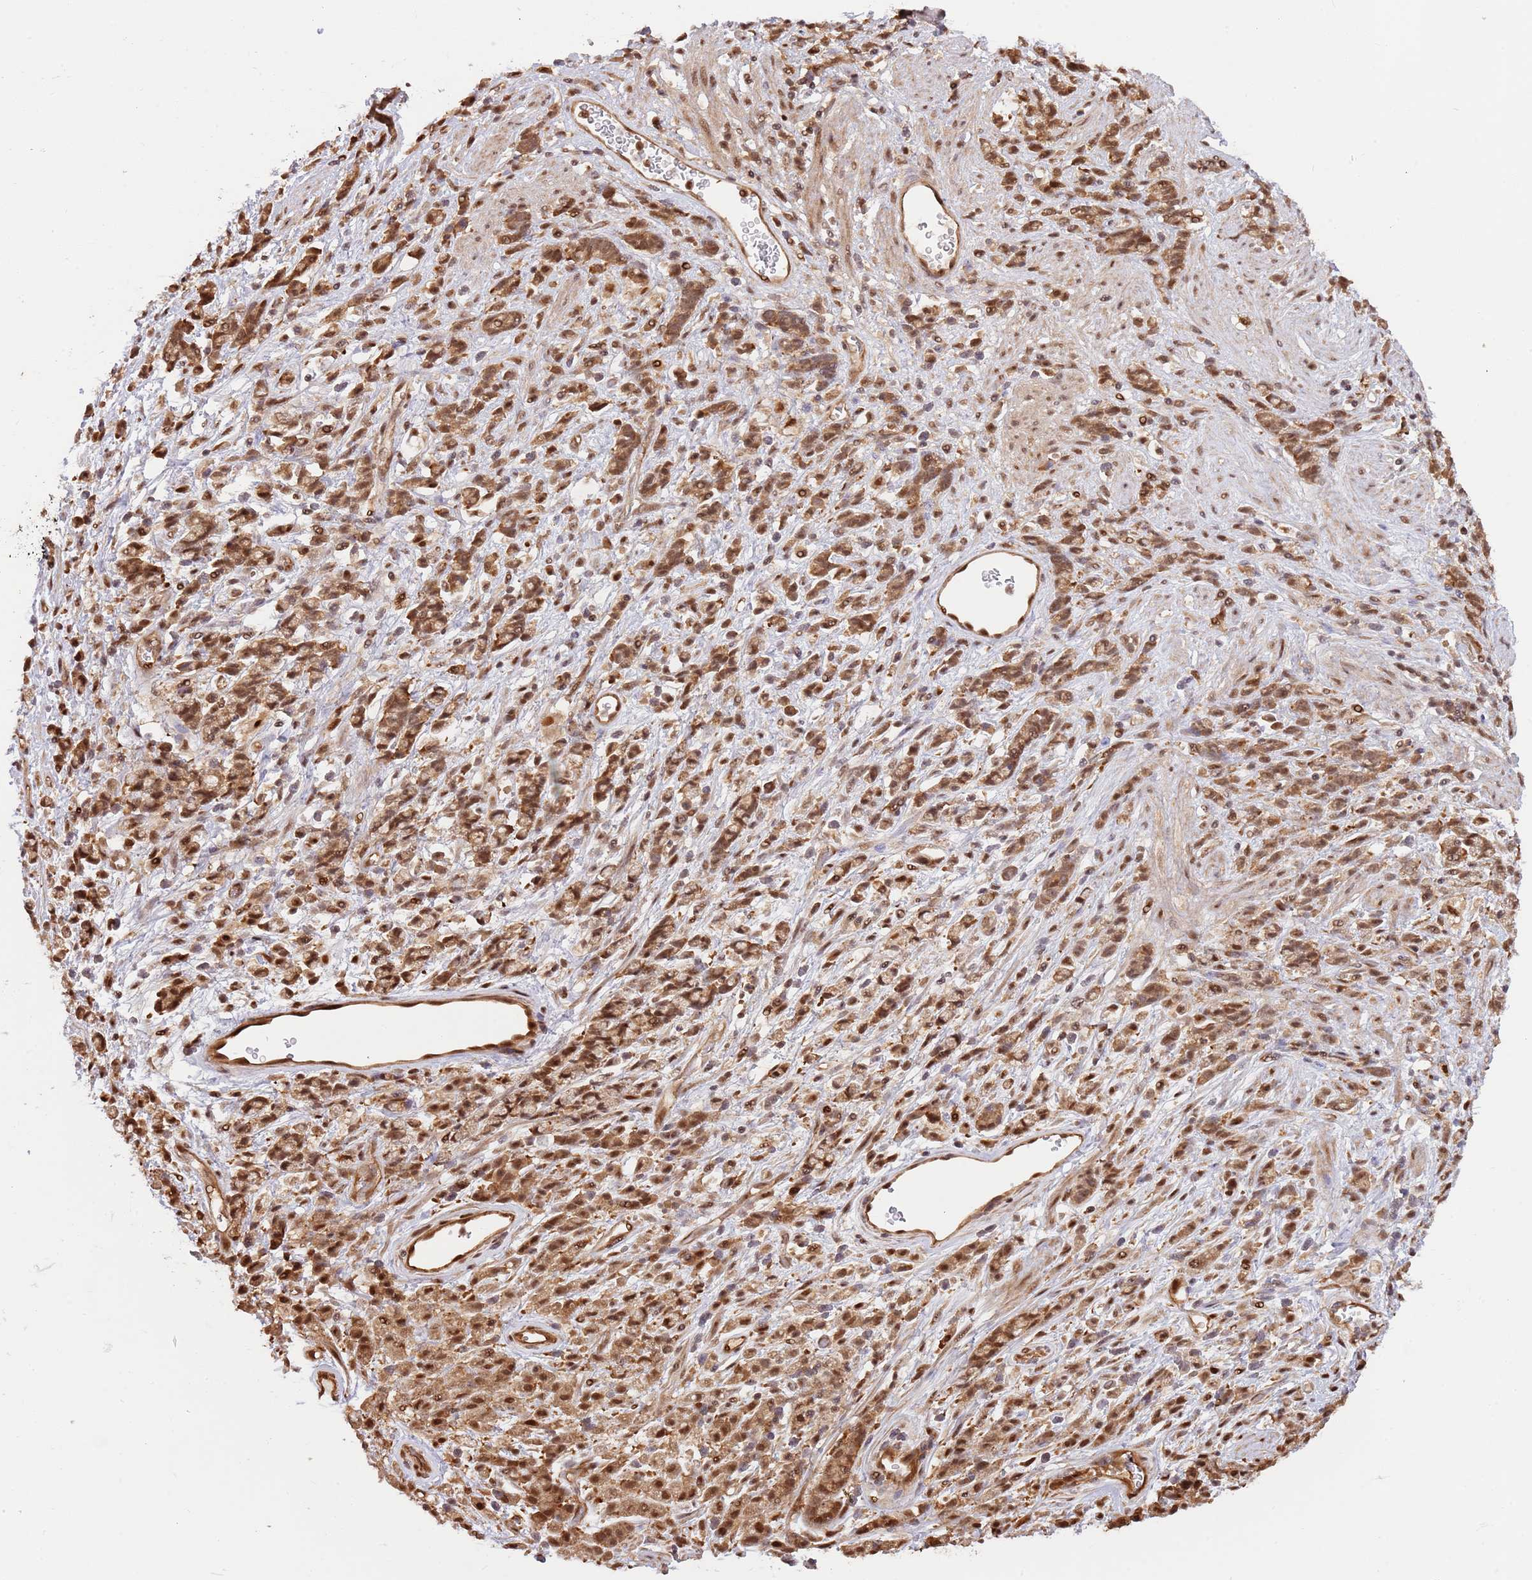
{"staining": {"intensity": "strong", "quantity": ">75%", "location": "cytoplasmic/membranous,nuclear"}, "tissue": "stomach cancer", "cell_type": "Tumor cells", "image_type": "cancer", "snomed": [{"axis": "morphology", "description": "Adenocarcinoma, NOS"}, {"axis": "topography", "description": "Stomach"}], "caption": "Stomach cancer (adenocarcinoma) stained for a protein displays strong cytoplasmic/membranous and nuclear positivity in tumor cells.", "gene": "PLSCR5", "patient": {"sex": "female", "age": 60}}